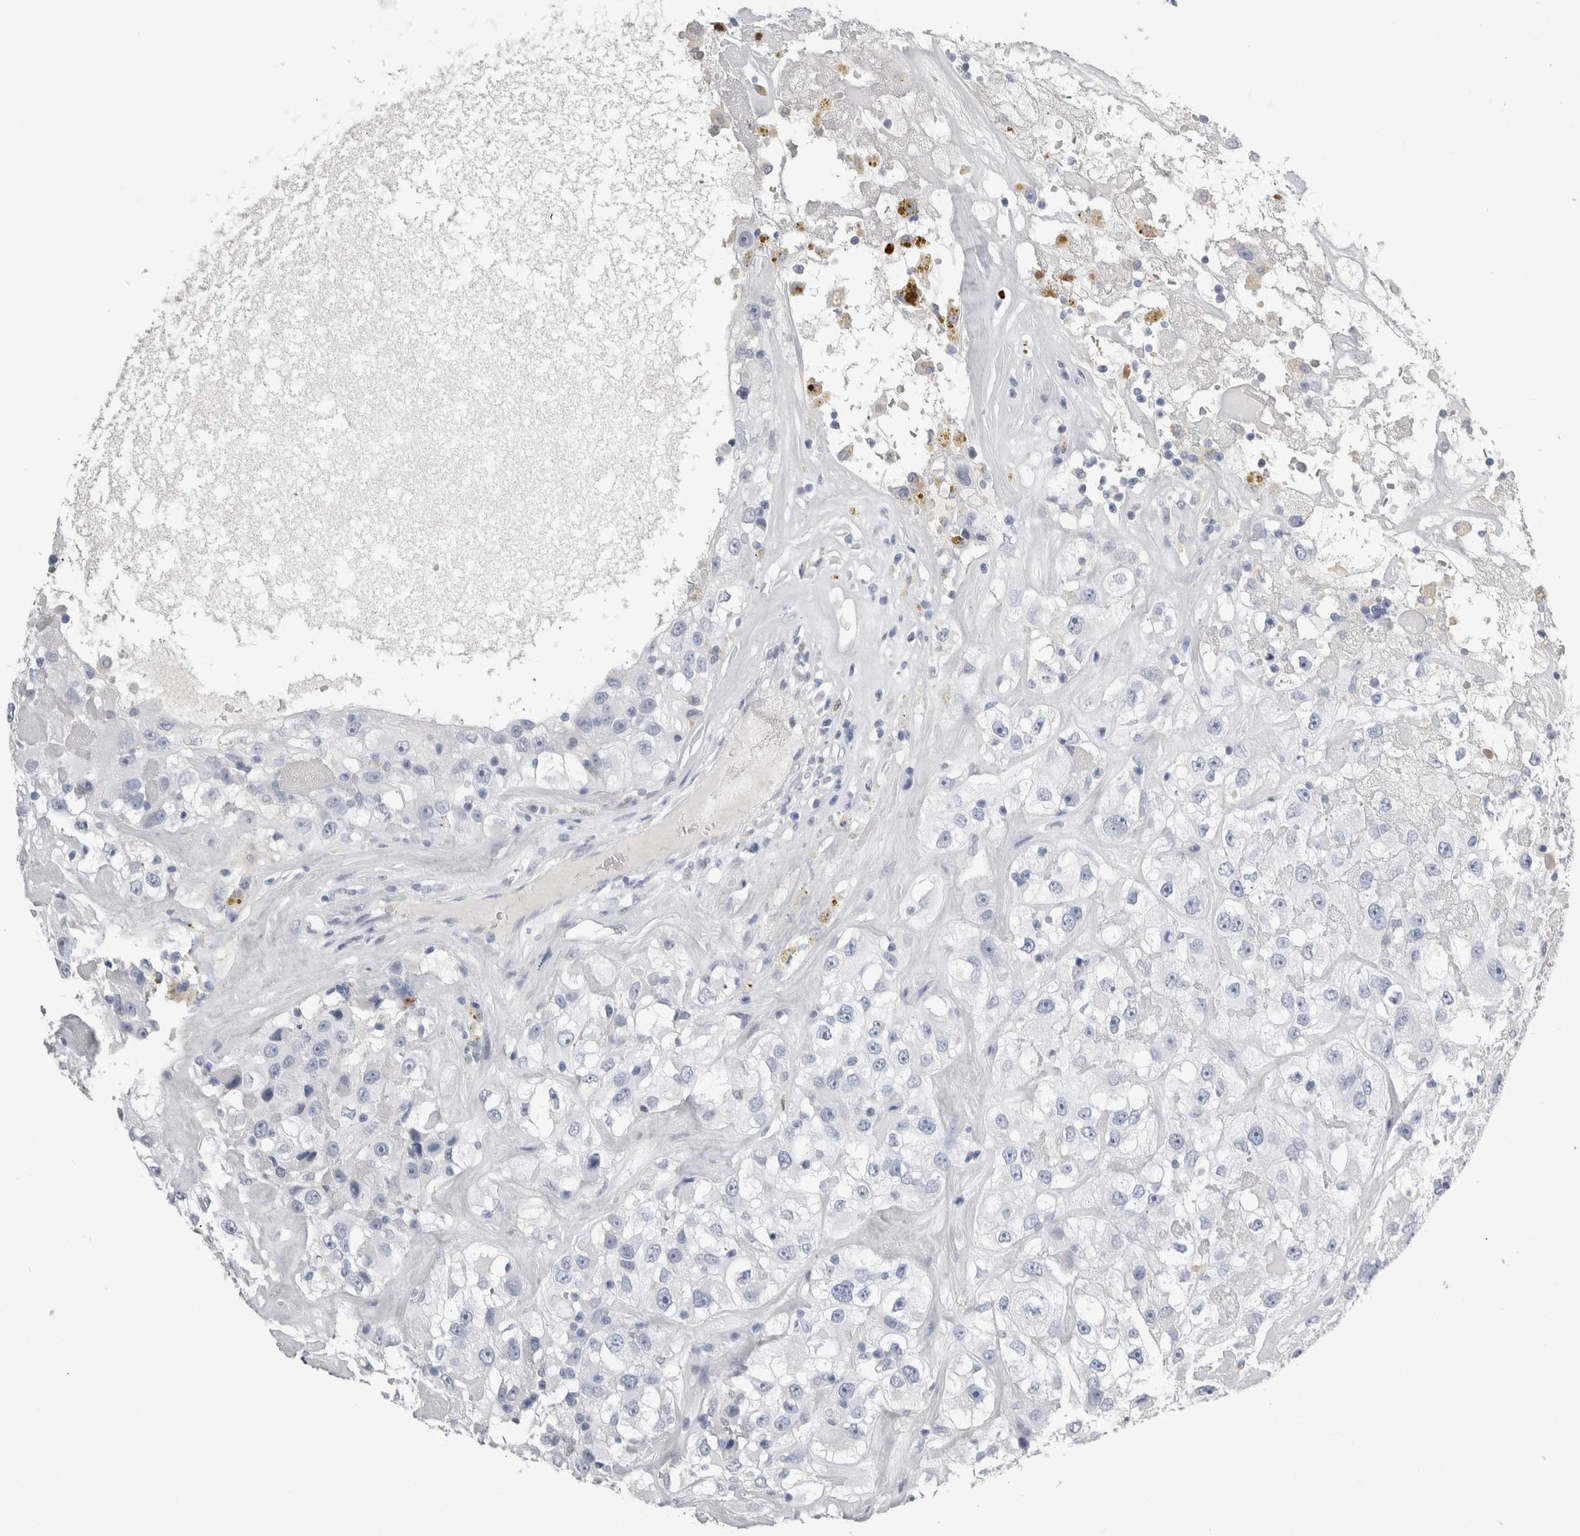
{"staining": {"intensity": "negative", "quantity": "none", "location": "none"}, "tissue": "renal cancer", "cell_type": "Tumor cells", "image_type": "cancer", "snomed": [{"axis": "morphology", "description": "Adenocarcinoma, NOS"}, {"axis": "topography", "description": "Kidney"}], "caption": "Immunohistochemistry histopathology image of neoplastic tissue: human adenocarcinoma (renal) stained with DAB (3,3'-diaminobenzidine) displays no significant protein staining in tumor cells.", "gene": "S100A12", "patient": {"sex": "female", "age": 52}}